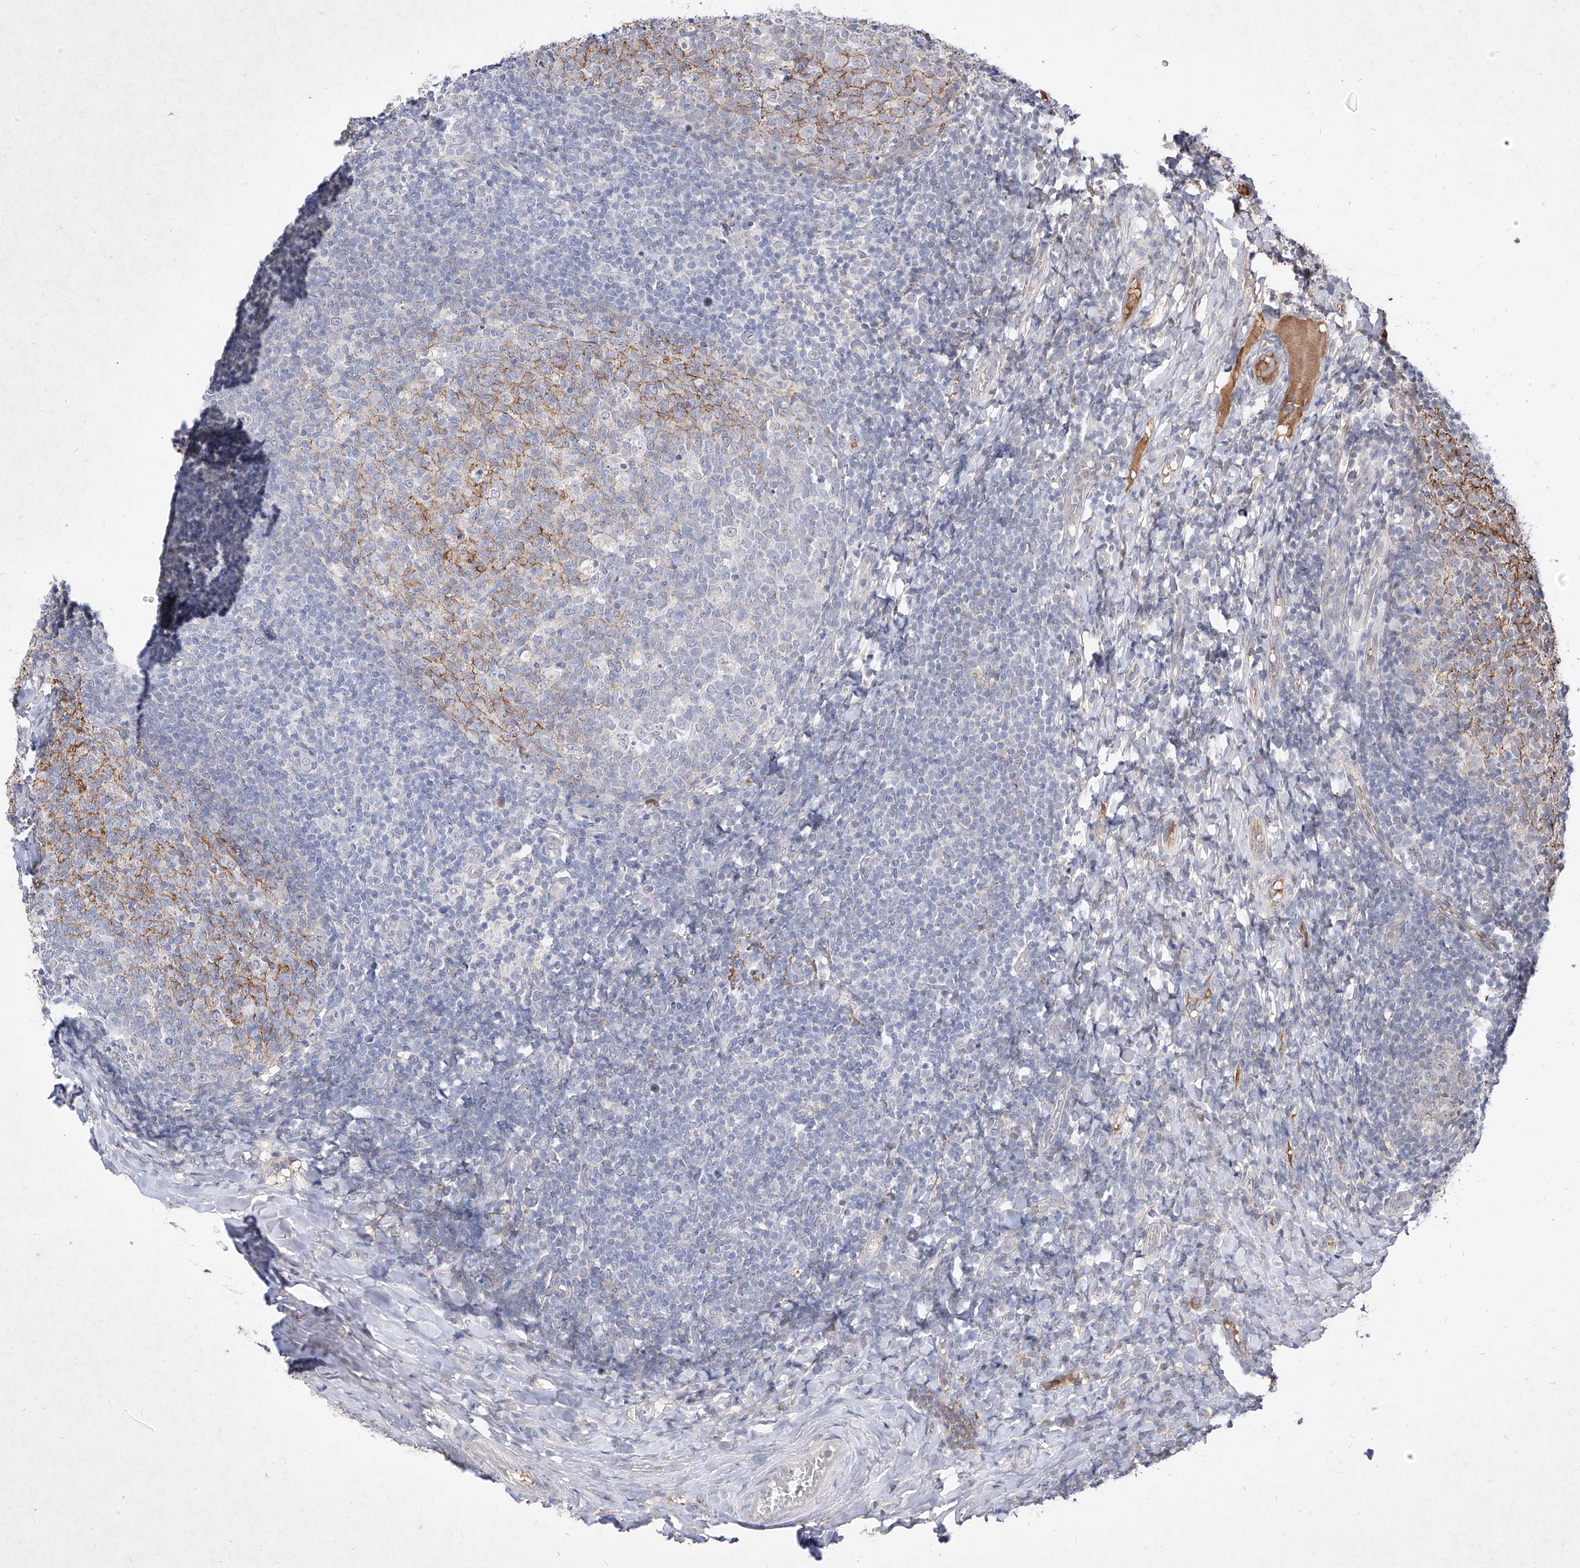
{"staining": {"intensity": "negative", "quantity": "none", "location": "none"}, "tissue": "tonsil", "cell_type": "Germinal center cells", "image_type": "normal", "snomed": [{"axis": "morphology", "description": "Normal tissue, NOS"}, {"axis": "topography", "description": "Tonsil"}], "caption": "Histopathology image shows no significant protein expression in germinal center cells of benign tonsil.", "gene": "C4A", "patient": {"sex": "female", "age": 19}}